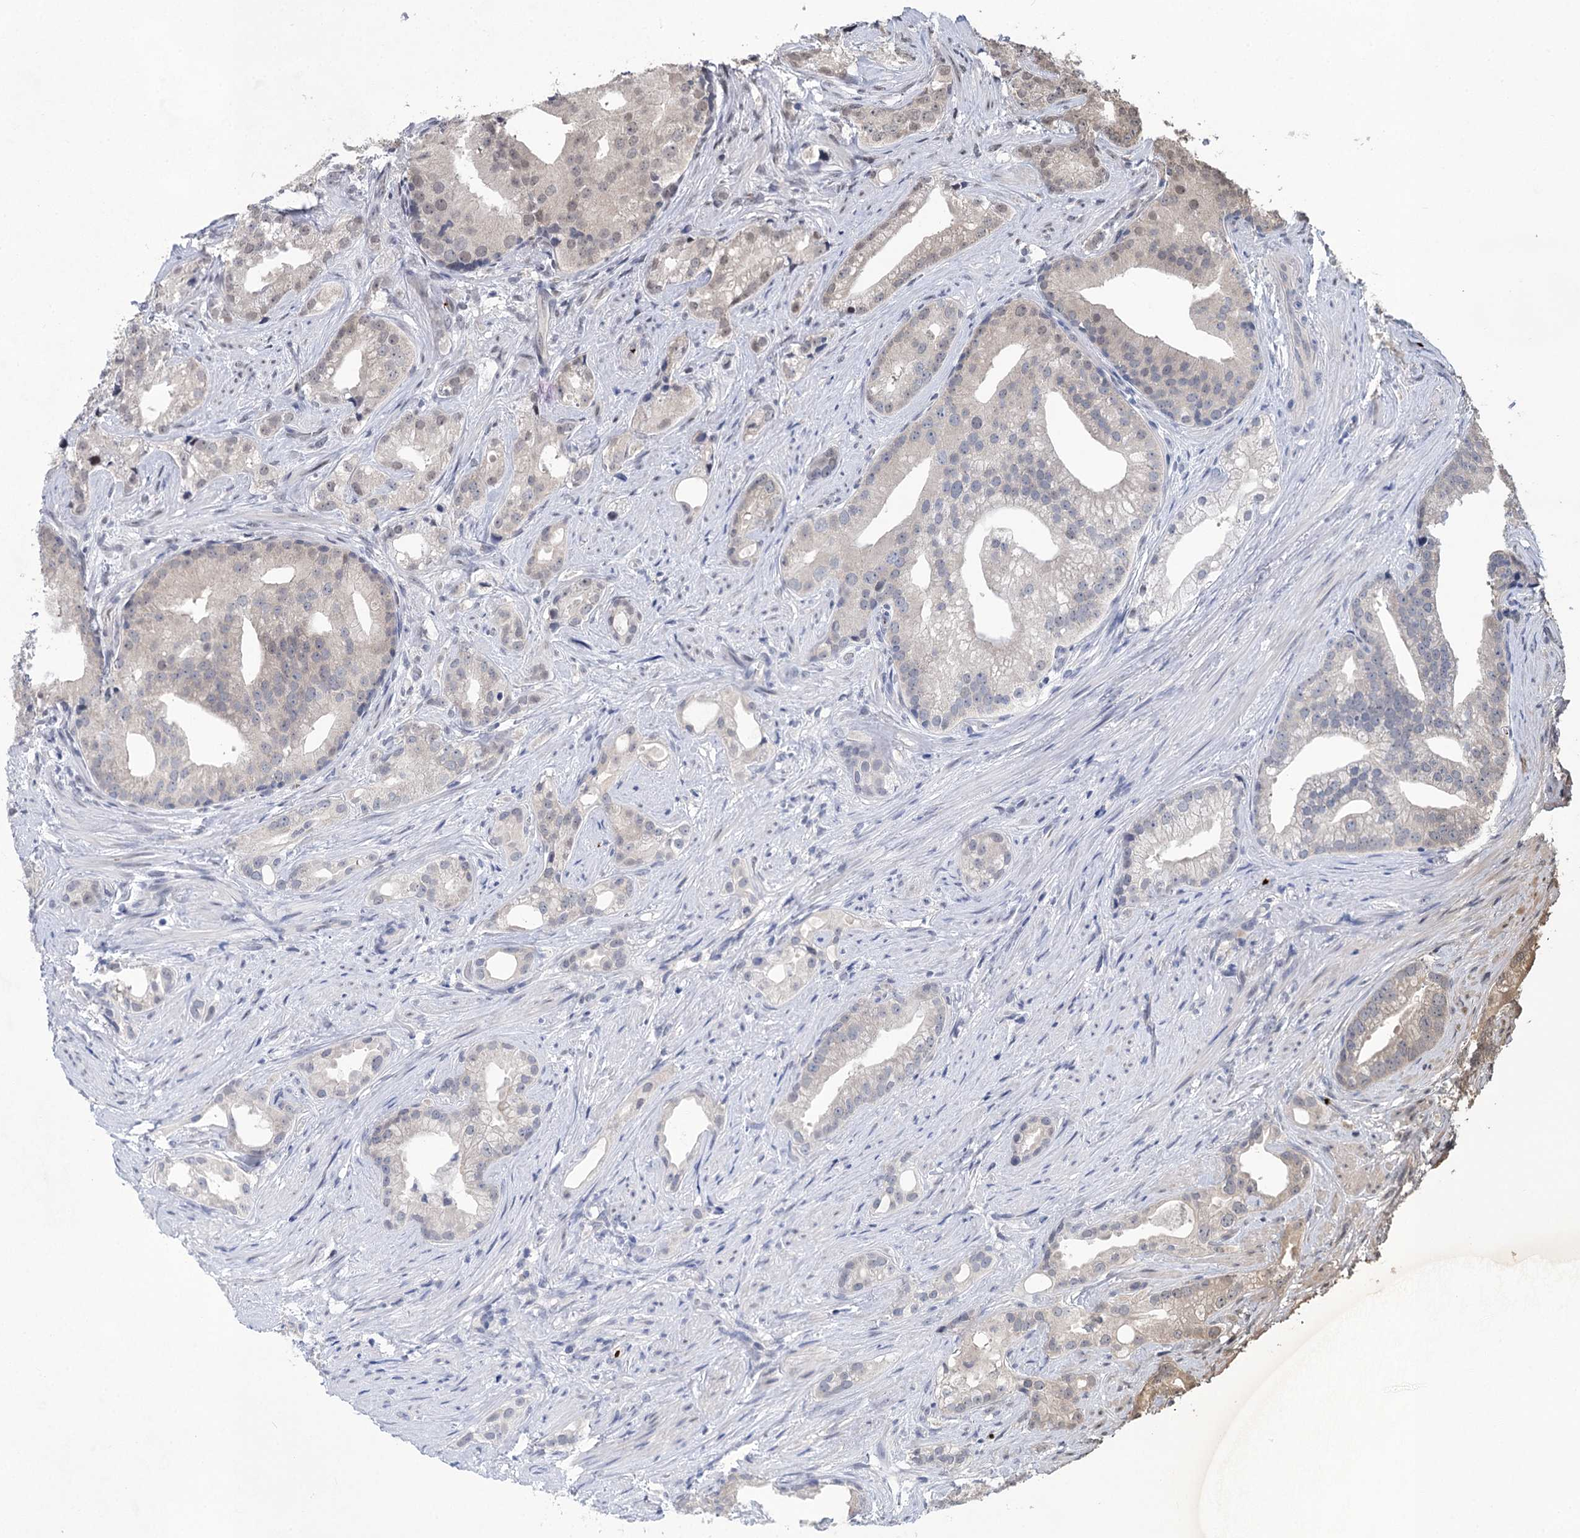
{"staining": {"intensity": "weak", "quantity": "<25%", "location": "nuclear"}, "tissue": "prostate cancer", "cell_type": "Tumor cells", "image_type": "cancer", "snomed": [{"axis": "morphology", "description": "Adenocarcinoma, Low grade"}, {"axis": "topography", "description": "Prostate"}], "caption": "Tumor cells are negative for brown protein staining in low-grade adenocarcinoma (prostate). (Stains: DAB immunohistochemistry (IHC) with hematoxylin counter stain, Microscopy: brightfield microscopy at high magnification).", "gene": "MON2", "patient": {"sex": "male", "age": 71}}